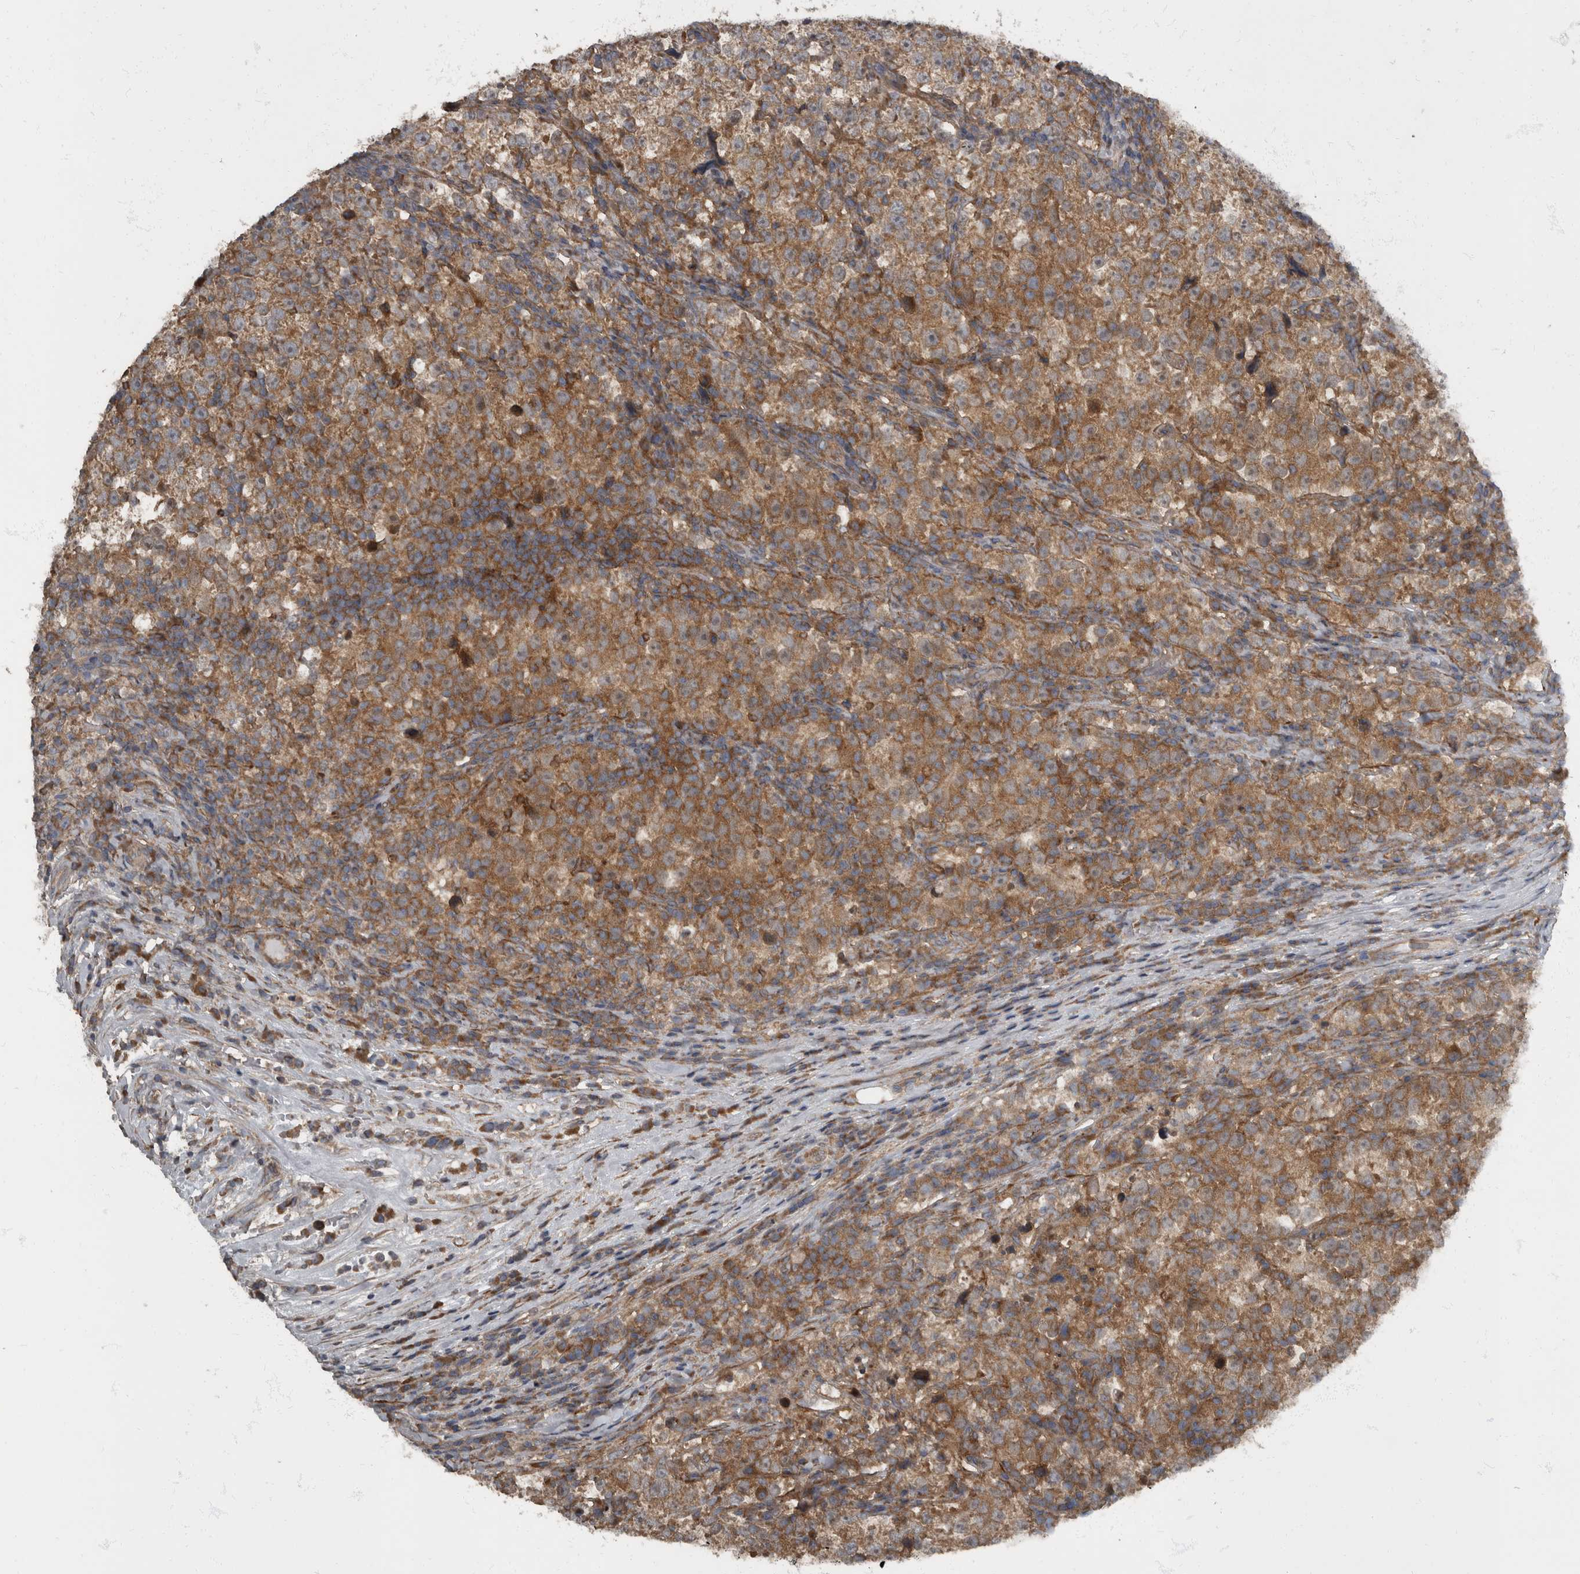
{"staining": {"intensity": "moderate", "quantity": ">75%", "location": "cytoplasmic/membranous"}, "tissue": "testis cancer", "cell_type": "Tumor cells", "image_type": "cancer", "snomed": [{"axis": "morphology", "description": "Normal tissue, NOS"}, {"axis": "morphology", "description": "Seminoma, NOS"}, {"axis": "topography", "description": "Testis"}], "caption": "High-power microscopy captured an immunohistochemistry (IHC) histopathology image of testis seminoma, revealing moderate cytoplasmic/membranous positivity in about >75% of tumor cells.", "gene": "RABGGTB", "patient": {"sex": "male", "age": 43}}